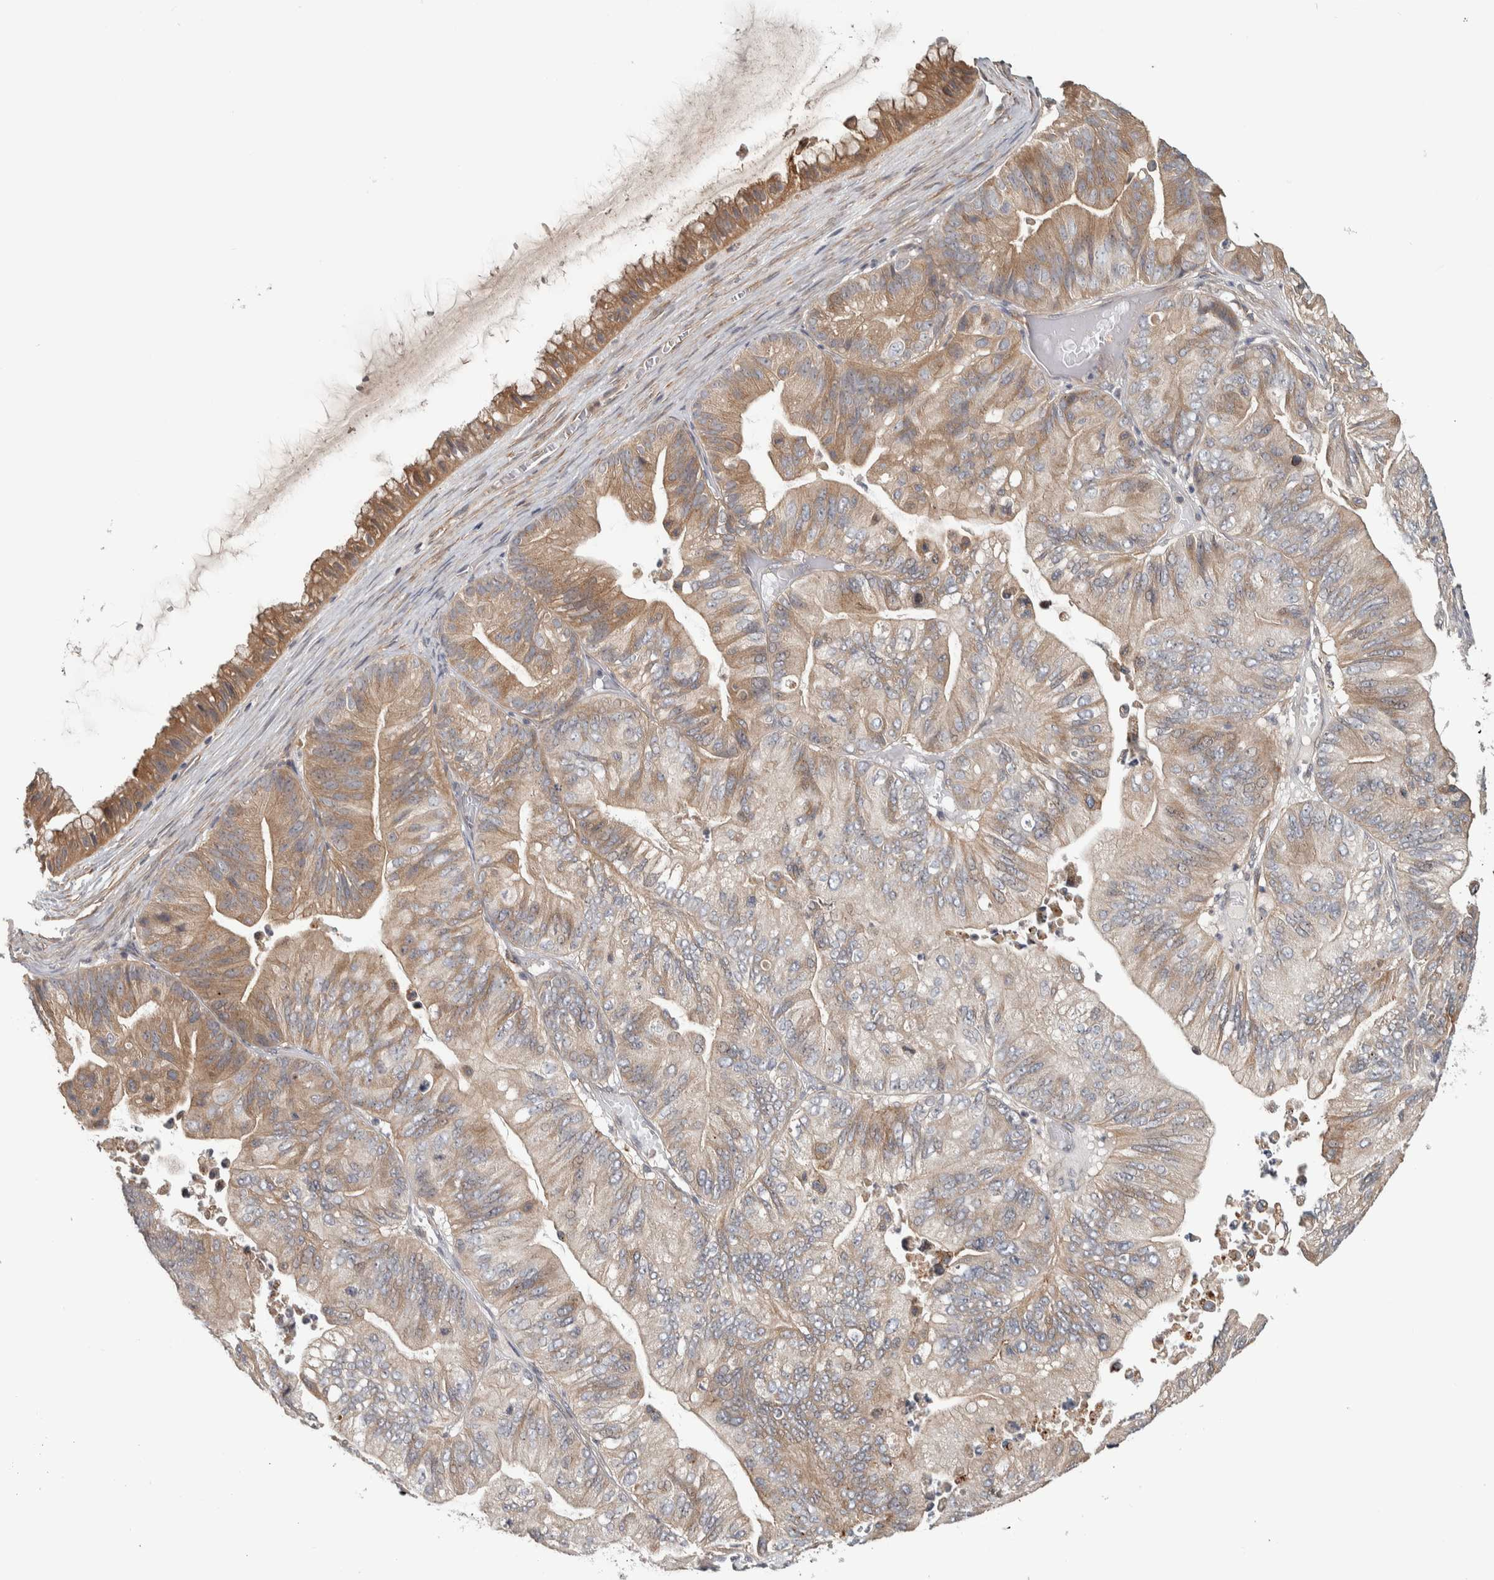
{"staining": {"intensity": "moderate", "quantity": "25%-75%", "location": "cytoplasmic/membranous"}, "tissue": "ovarian cancer", "cell_type": "Tumor cells", "image_type": "cancer", "snomed": [{"axis": "morphology", "description": "Cystadenocarcinoma, mucinous, NOS"}, {"axis": "topography", "description": "Ovary"}], "caption": "A brown stain shows moderate cytoplasmic/membranous staining of a protein in ovarian cancer tumor cells.", "gene": "CHMP4C", "patient": {"sex": "female", "age": 61}}